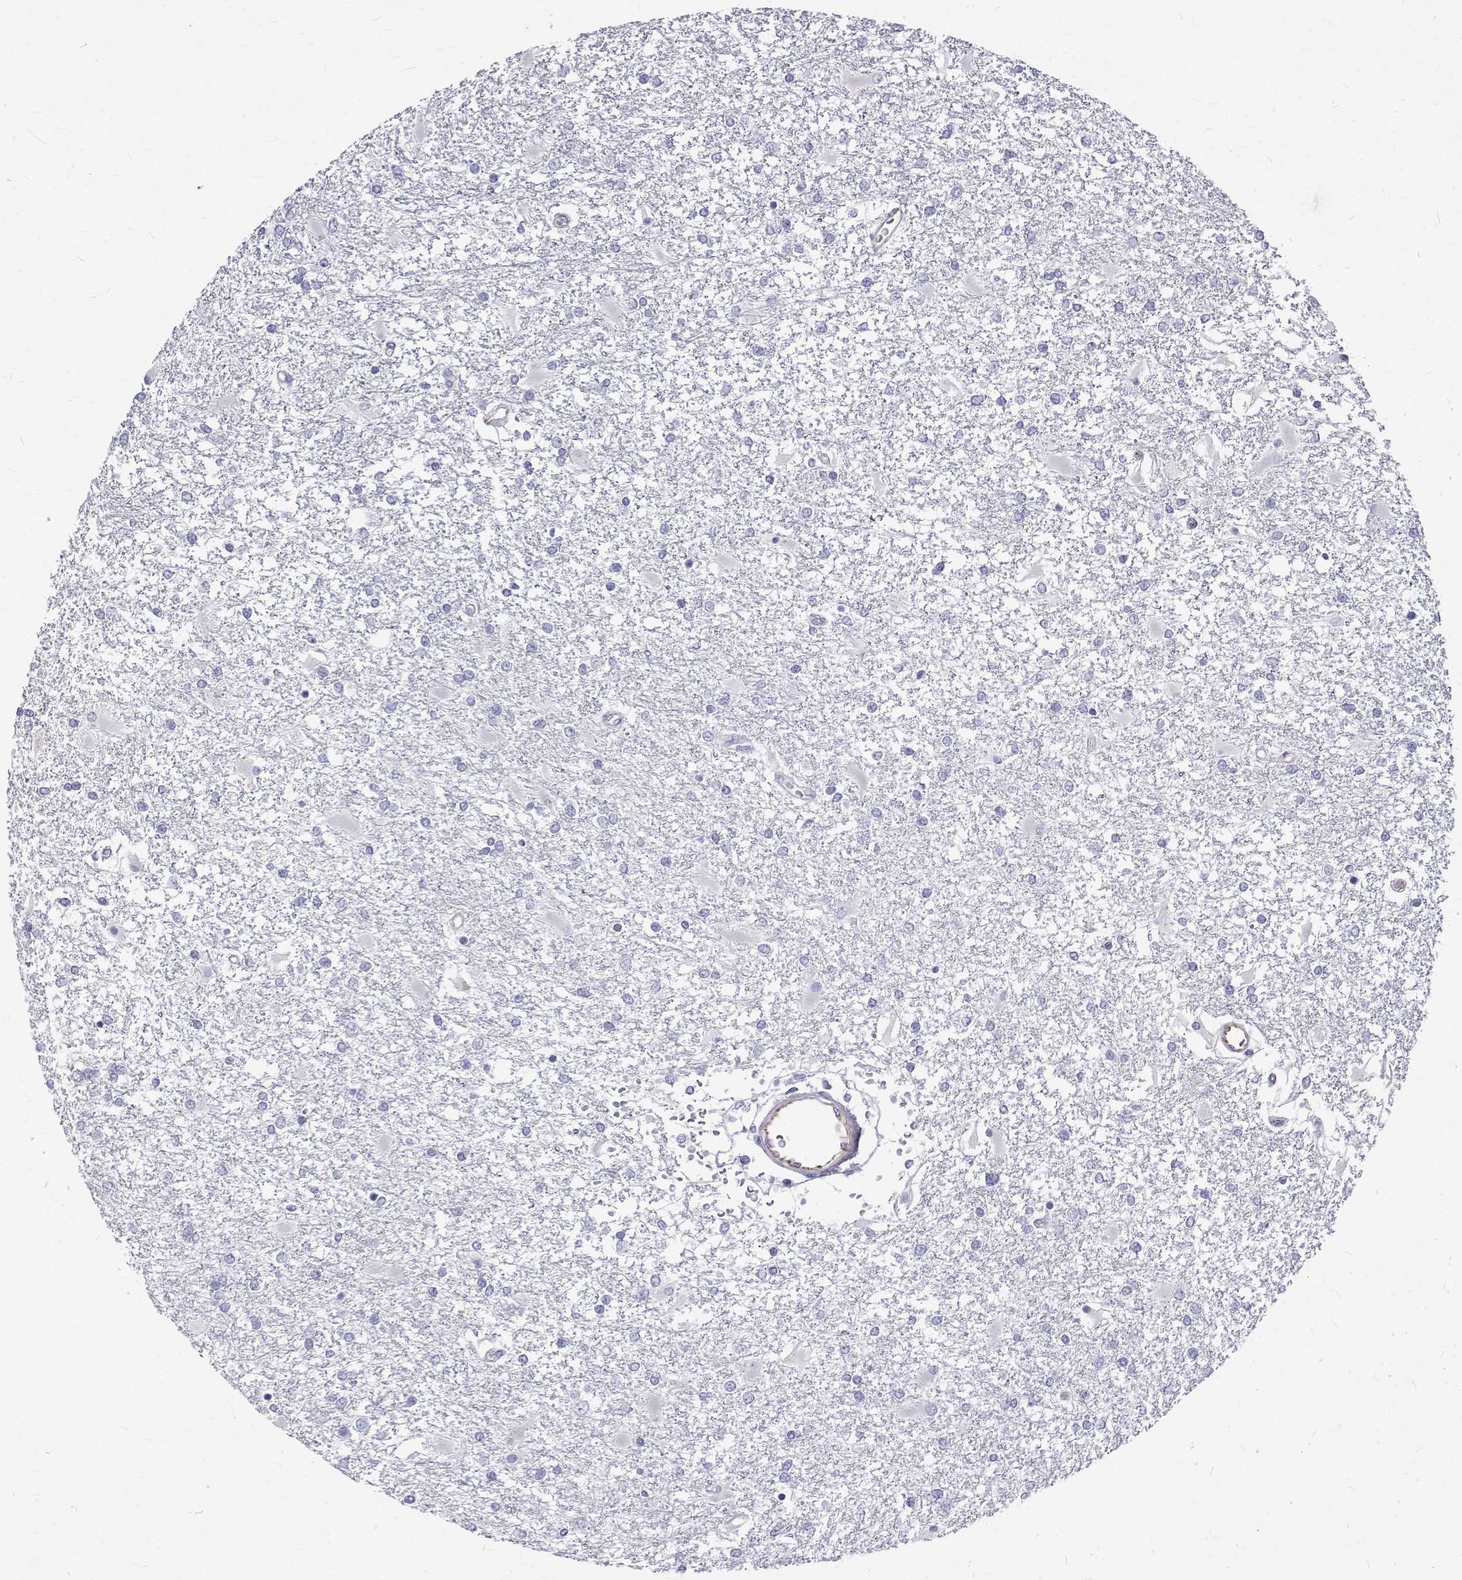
{"staining": {"intensity": "negative", "quantity": "none", "location": "none"}, "tissue": "glioma", "cell_type": "Tumor cells", "image_type": "cancer", "snomed": [{"axis": "morphology", "description": "Glioma, malignant, High grade"}, {"axis": "topography", "description": "Cerebral cortex"}], "caption": "Protein analysis of malignant high-grade glioma exhibits no significant staining in tumor cells.", "gene": "OPRPN", "patient": {"sex": "male", "age": 79}}